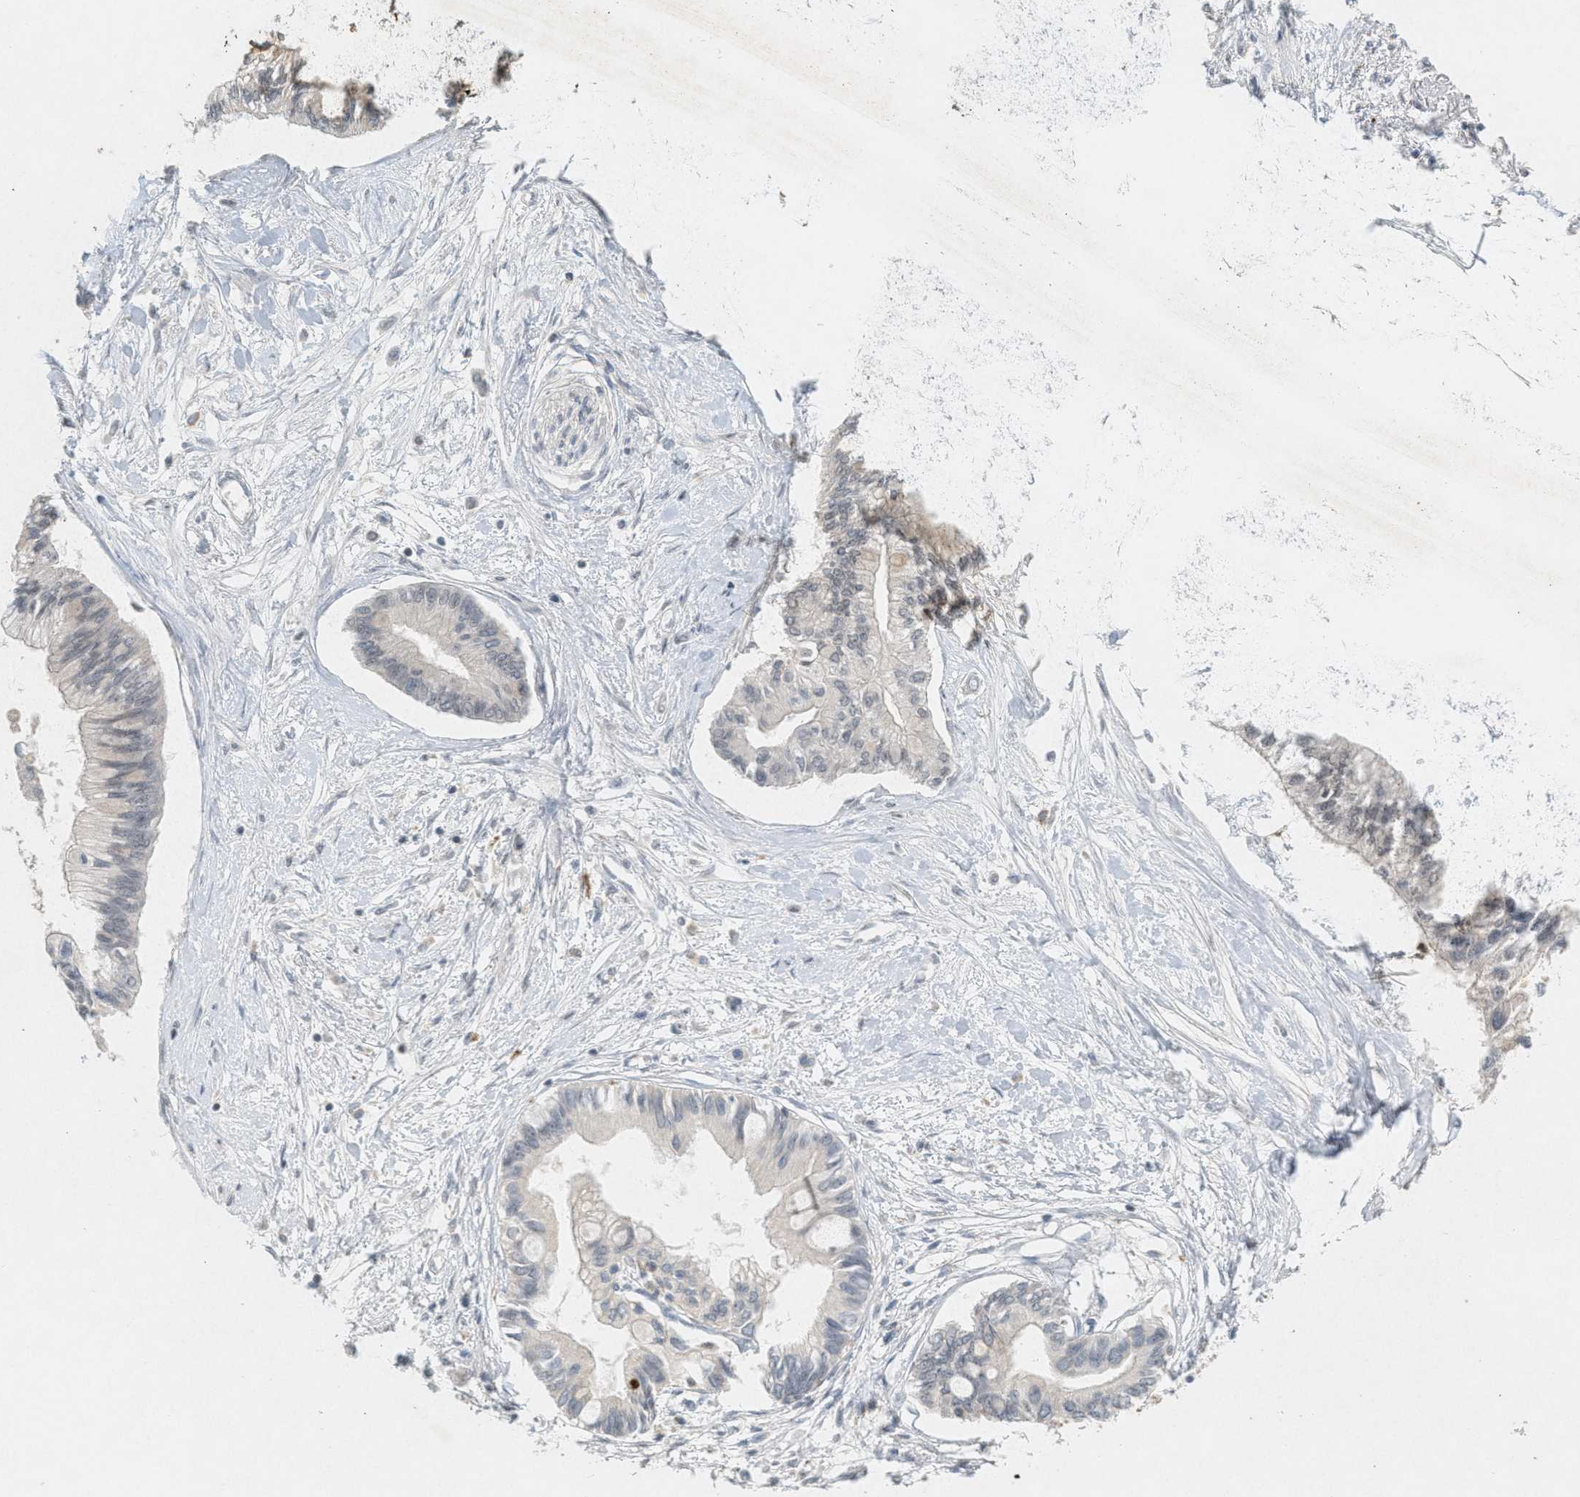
{"staining": {"intensity": "weak", "quantity": "<25%", "location": "cytoplasmic/membranous"}, "tissue": "pancreatic cancer", "cell_type": "Tumor cells", "image_type": "cancer", "snomed": [{"axis": "morphology", "description": "Adenocarcinoma, NOS"}, {"axis": "topography", "description": "Pancreas"}], "caption": "Tumor cells are negative for brown protein staining in pancreatic cancer. (DAB (3,3'-diaminobenzidine) IHC visualized using brightfield microscopy, high magnification).", "gene": "ABHD6", "patient": {"sex": "female", "age": 77}}